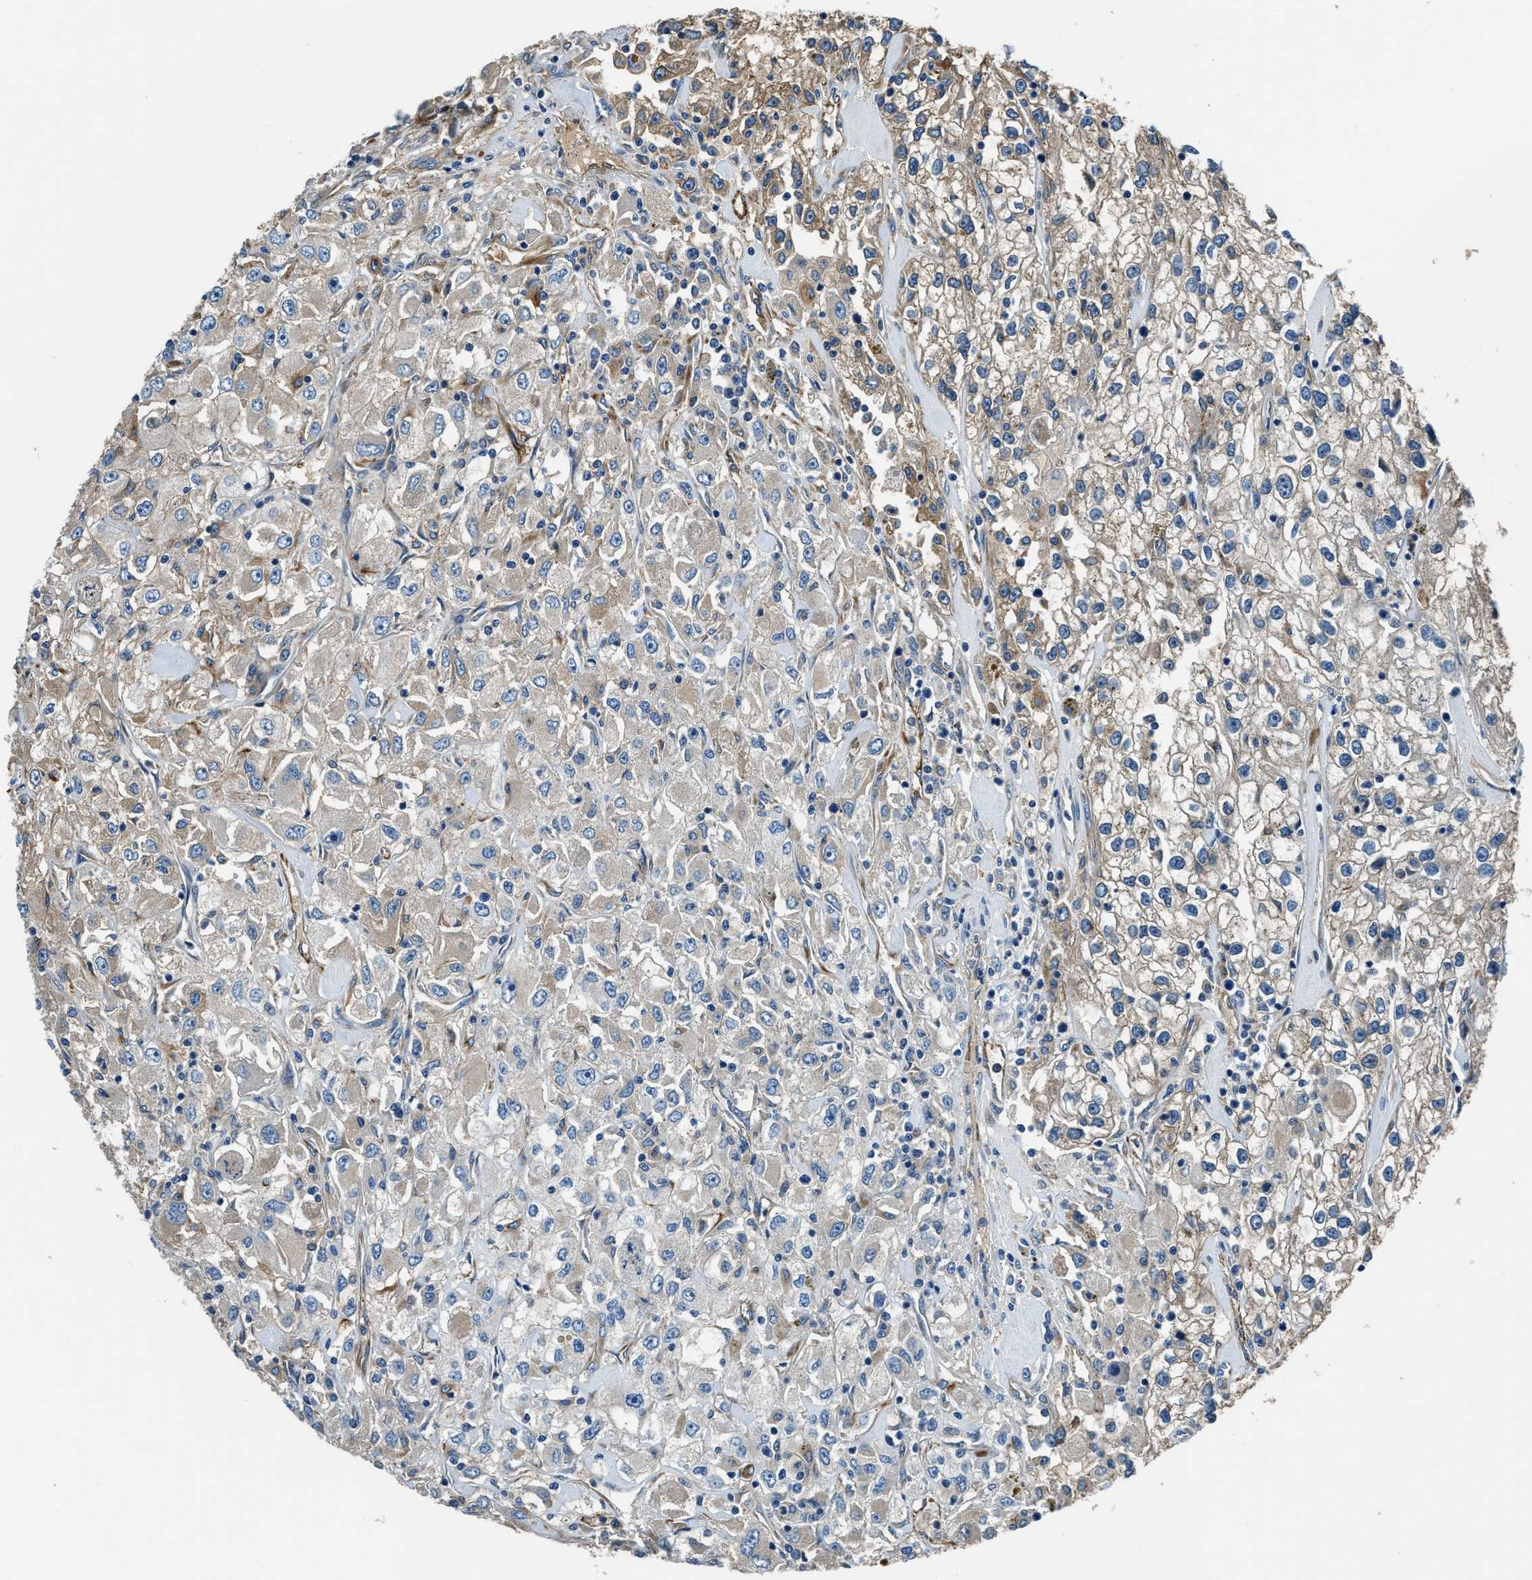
{"staining": {"intensity": "moderate", "quantity": "25%-75%", "location": "cytoplasmic/membranous"}, "tissue": "renal cancer", "cell_type": "Tumor cells", "image_type": "cancer", "snomed": [{"axis": "morphology", "description": "Adenocarcinoma, NOS"}, {"axis": "topography", "description": "Kidney"}], "caption": "Immunohistochemistry (IHC) (DAB) staining of adenocarcinoma (renal) reveals moderate cytoplasmic/membranous protein staining in approximately 25%-75% of tumor cells. (DAB (3,3'-diaminobenzidine) IHC, brown staining for protein, blue staining for nuclei).", "gene": "EEA1", "patient": {"sex": "female", "age": 52}}